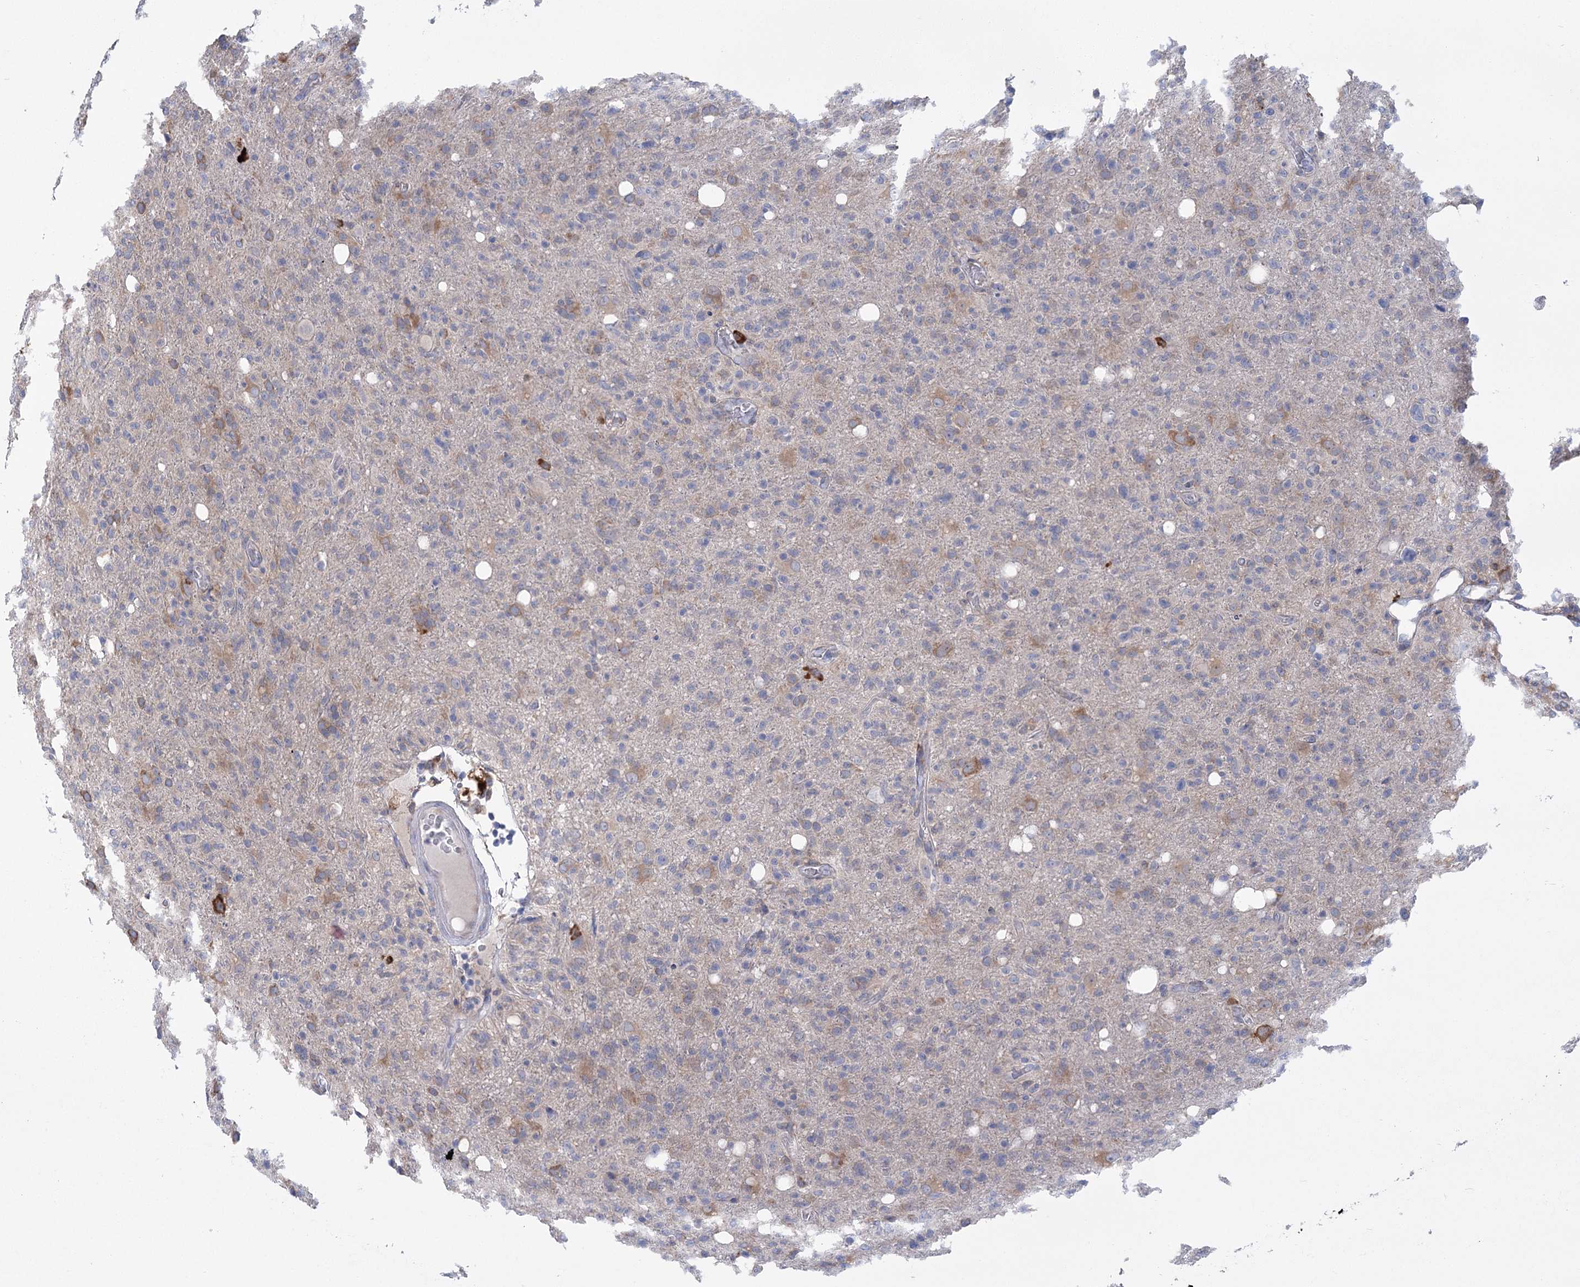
{"staining": {"intensity": "negative", "quantity": "none", "location": "none"}, "tissue": "glioma", "cell_type": "Tumor cells", "image_type": "cancer", "snomed": [{"axis": "morphology", "description": "Glioma, malignant, High grade"}, {"axis": "topography", "description": "Brain"}], "caption": "The immunohistochemistry (IHC) histopathology image has no significant positivity in tumor cells of malignant high-grade glioma tissue.", "gene": "METTL24", "patient": {"sex": "female", "age": 57}}